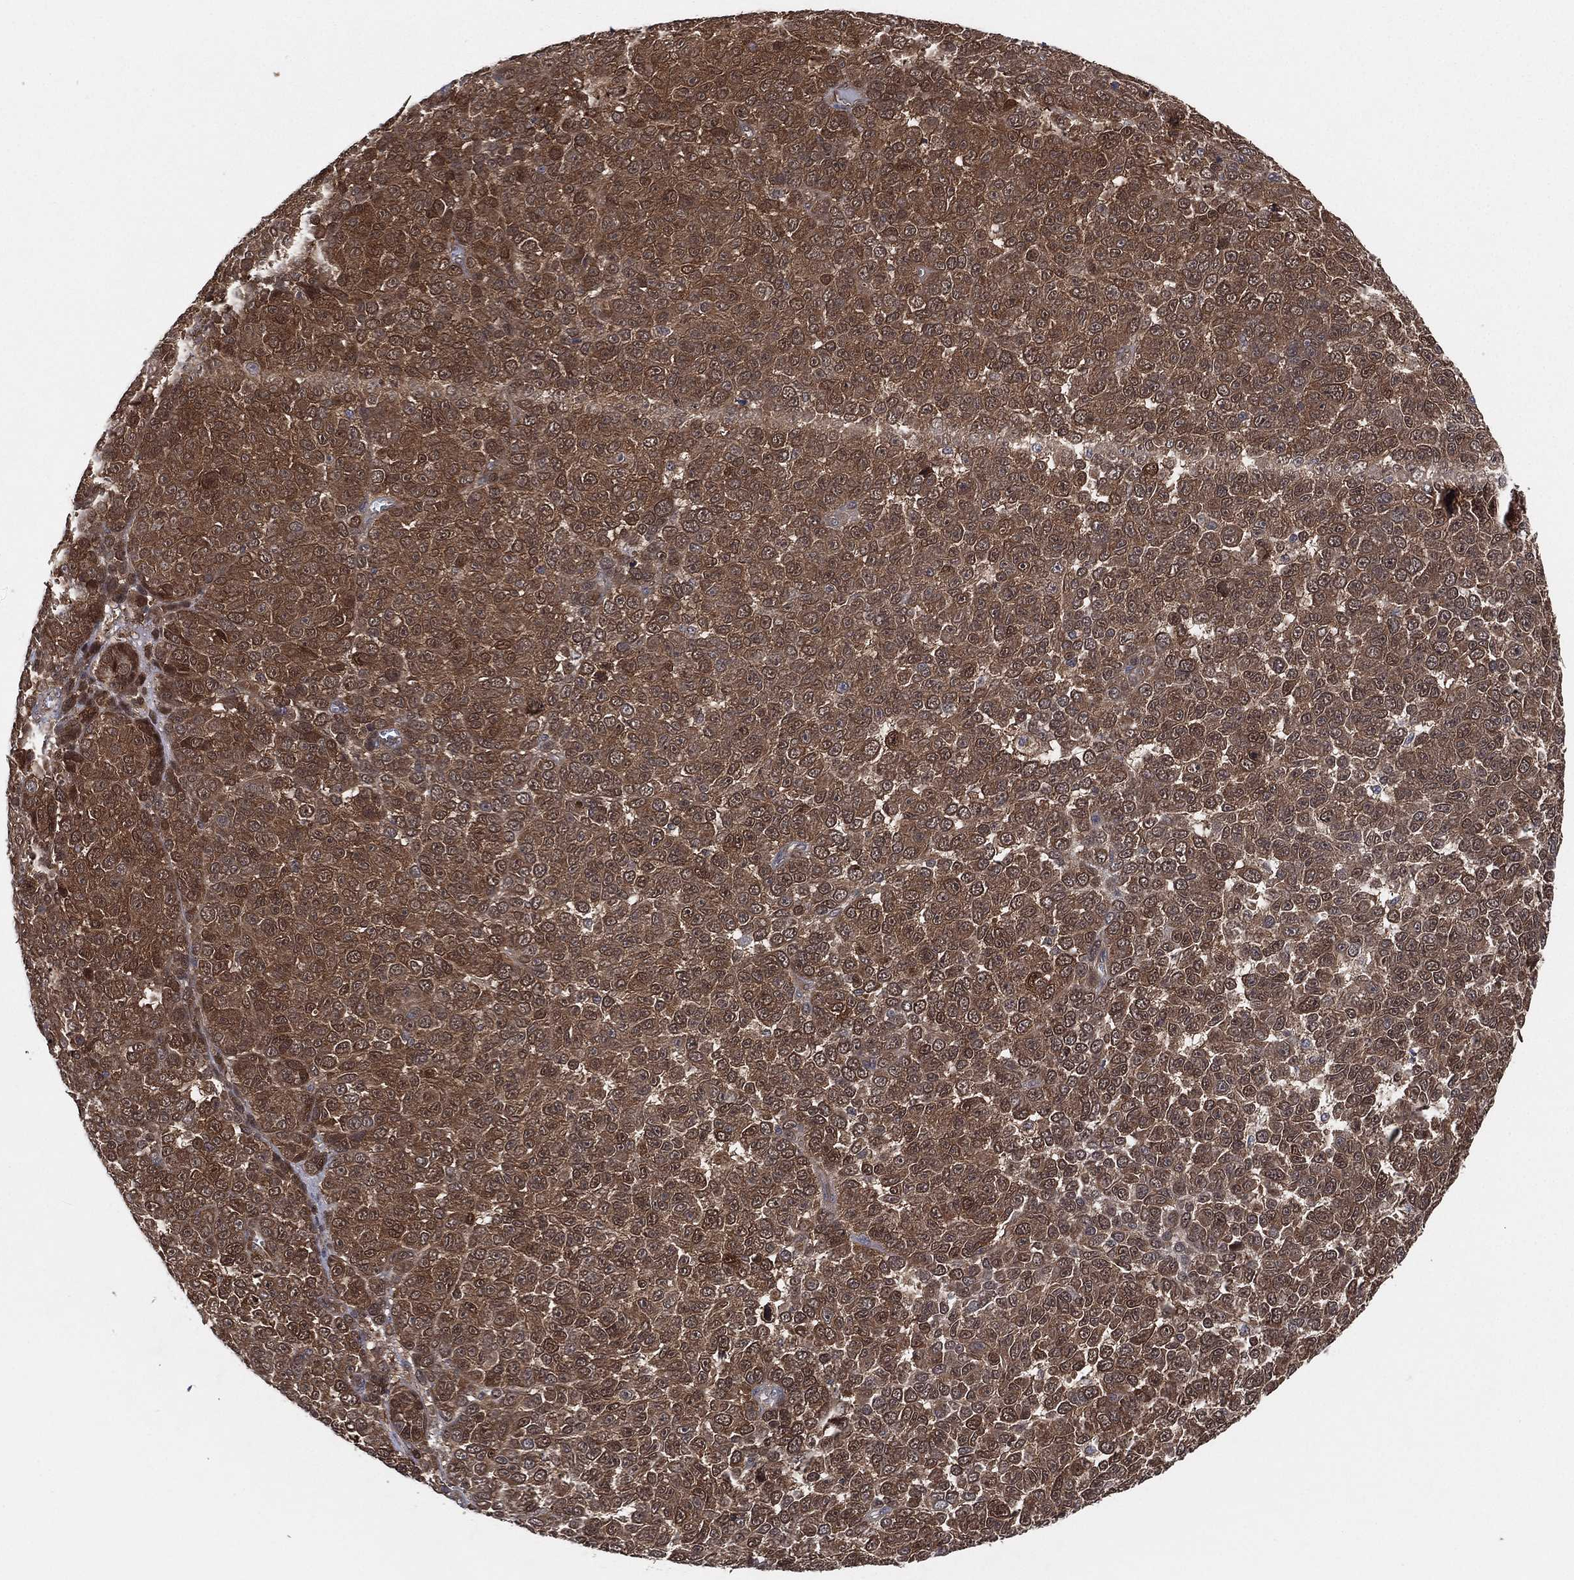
{"staining": {"intensity": "moderate", "quantity": "25%-75%", "location": "cytoplasmic/membranous"}, "tissue": "melanoma", "cell_type": "Tumor cells", "image_type": "cancer", "snomed": [{"axis": "morphology", "description": "Malignant melanoma, NOS"}, {"axis": "topography", "description": "Skin"}], "caption": "Malignant melanoma tissue displays moderate cytoplasmic/membranous staining in about 25%-75% of tumor cells, visualized by immunohistochemistry.", "gene": "PSMG4", "patient": {"sex": "female", "age": 95}}